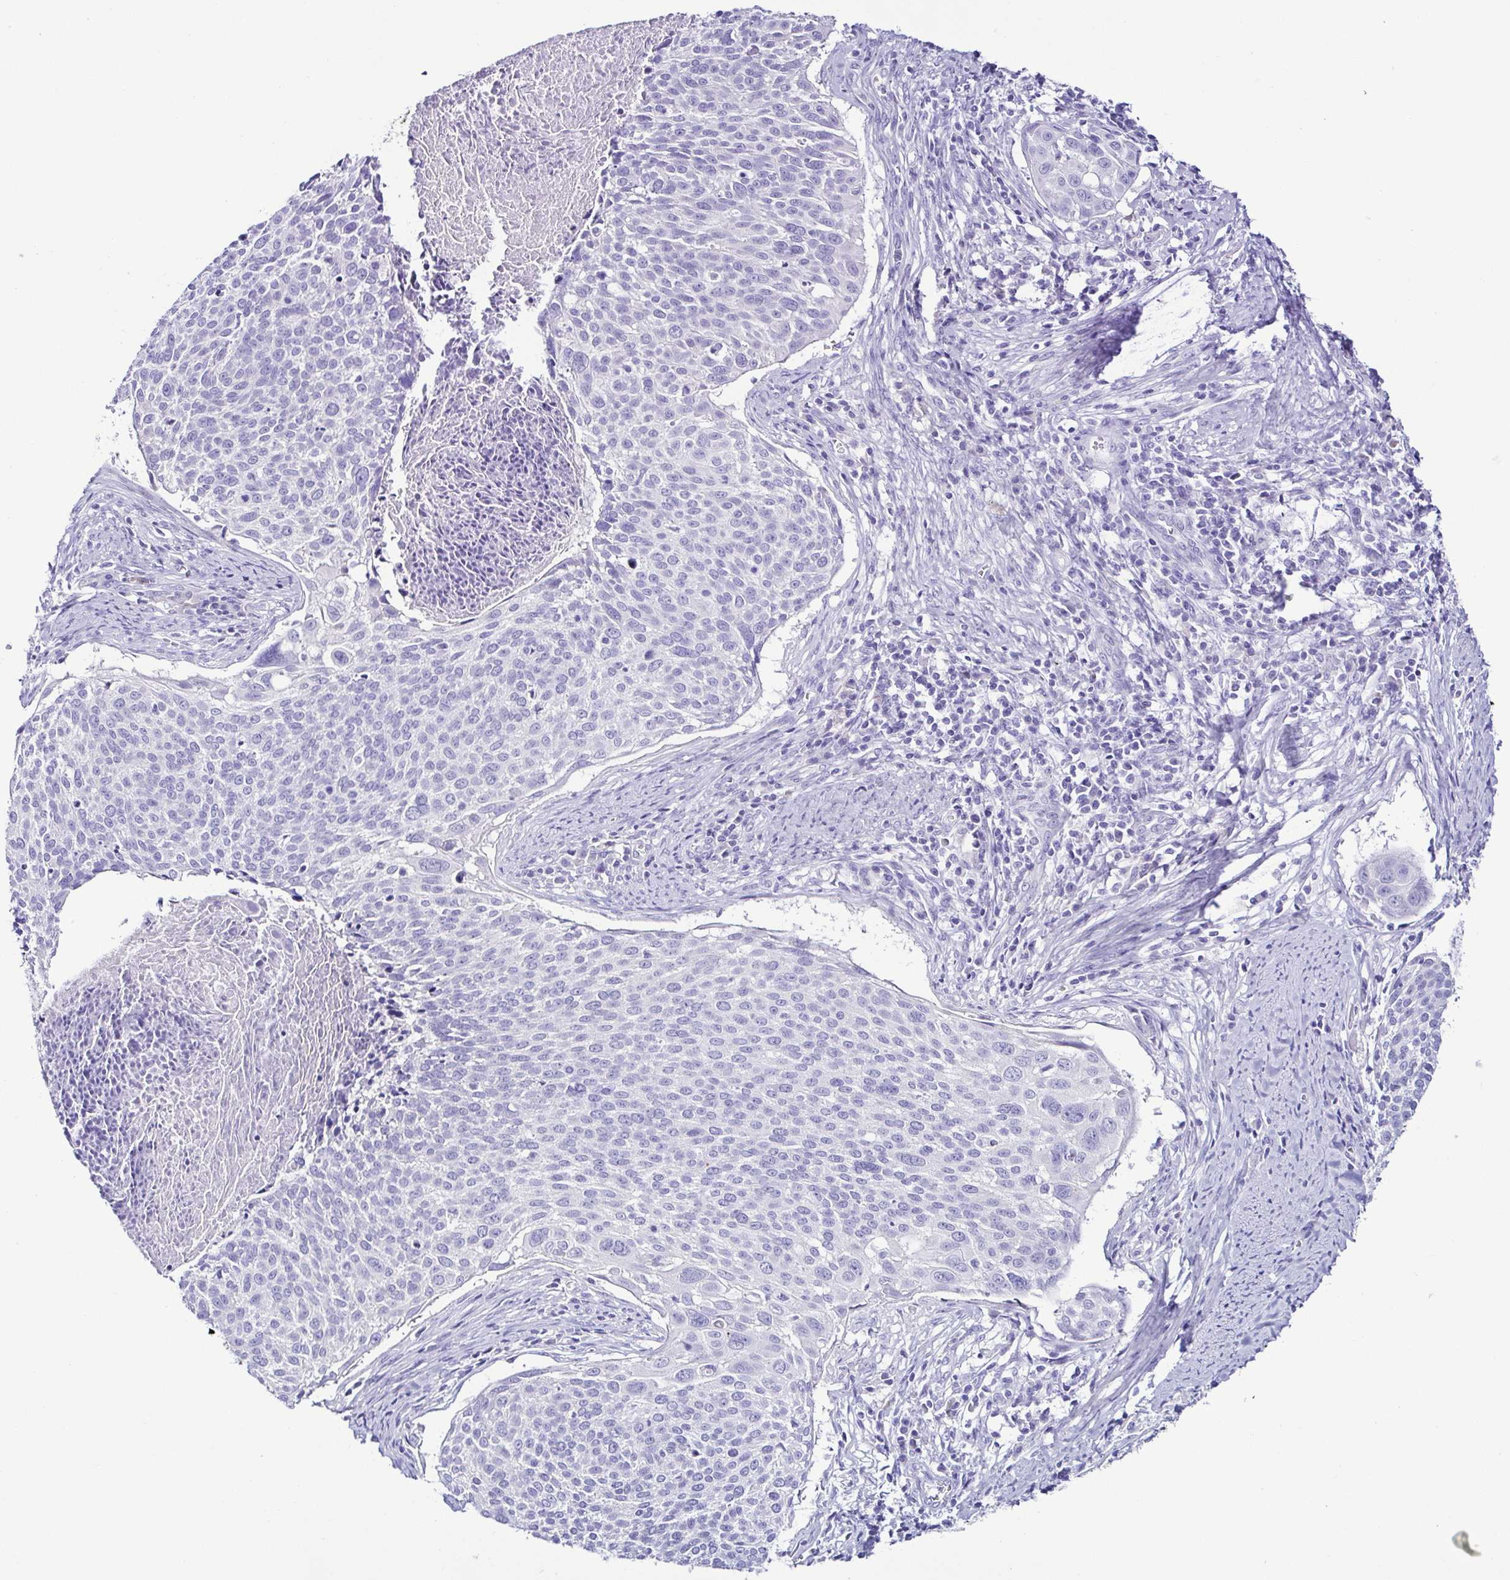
{"staining": {"intensity": "negative", "quantity": "none", "location": "none"}, "tissue": "cervical cancer", "cell_type": "Tumor cells", "image_type": "cancer", "snomed": [{"axis": "morphology", "description": "Squamous cell carcinoma, NOS"}, {"axis": "topography", "description": "Cervix"}], "caption": "Immunohistochemical staining of human cervical cancer displays no significant staining in tumor cells.", "gene": "SRL", "patient": {"sex": "female", "age": 39}}